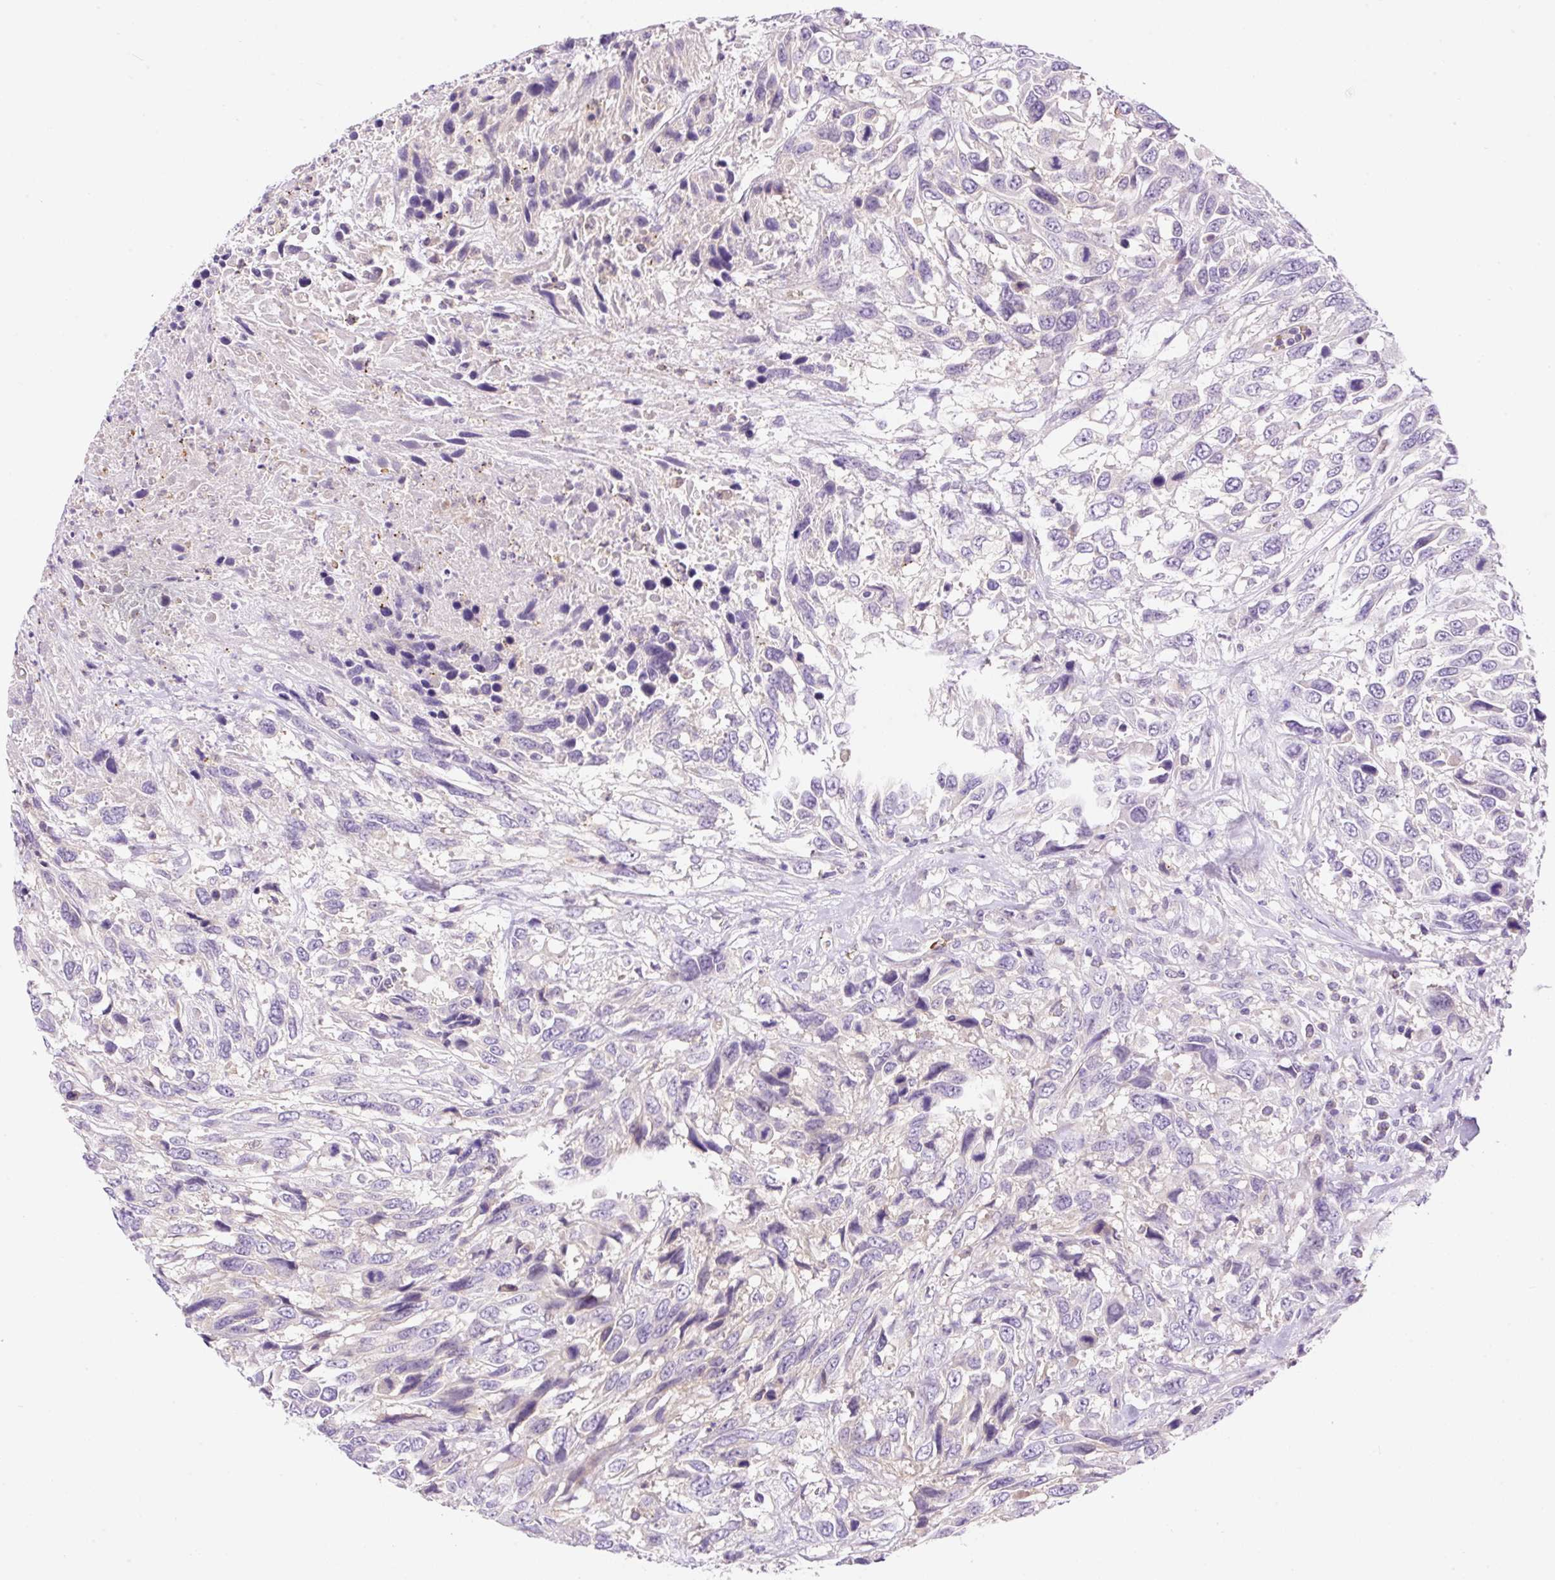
{"staining": {"intensity": "negative", "quantity": "none", "location": "none"}, "tissue": "urothelial cancer", "cell_type": "Tumor cells", "image_type": "cancer", "snomed": [{"axis": "morphology", "description": "Urothelial carcinoma, High grade"}, {"axis": "topography", "description": "Urinary bladder"}], "caption": "A micrograph of high-grade urothelial carcinoma stained for a protein shows no brown staining in tumor cells.", "gene": "LHFPL5", "patient": {"sex": "female", "age": 70}}